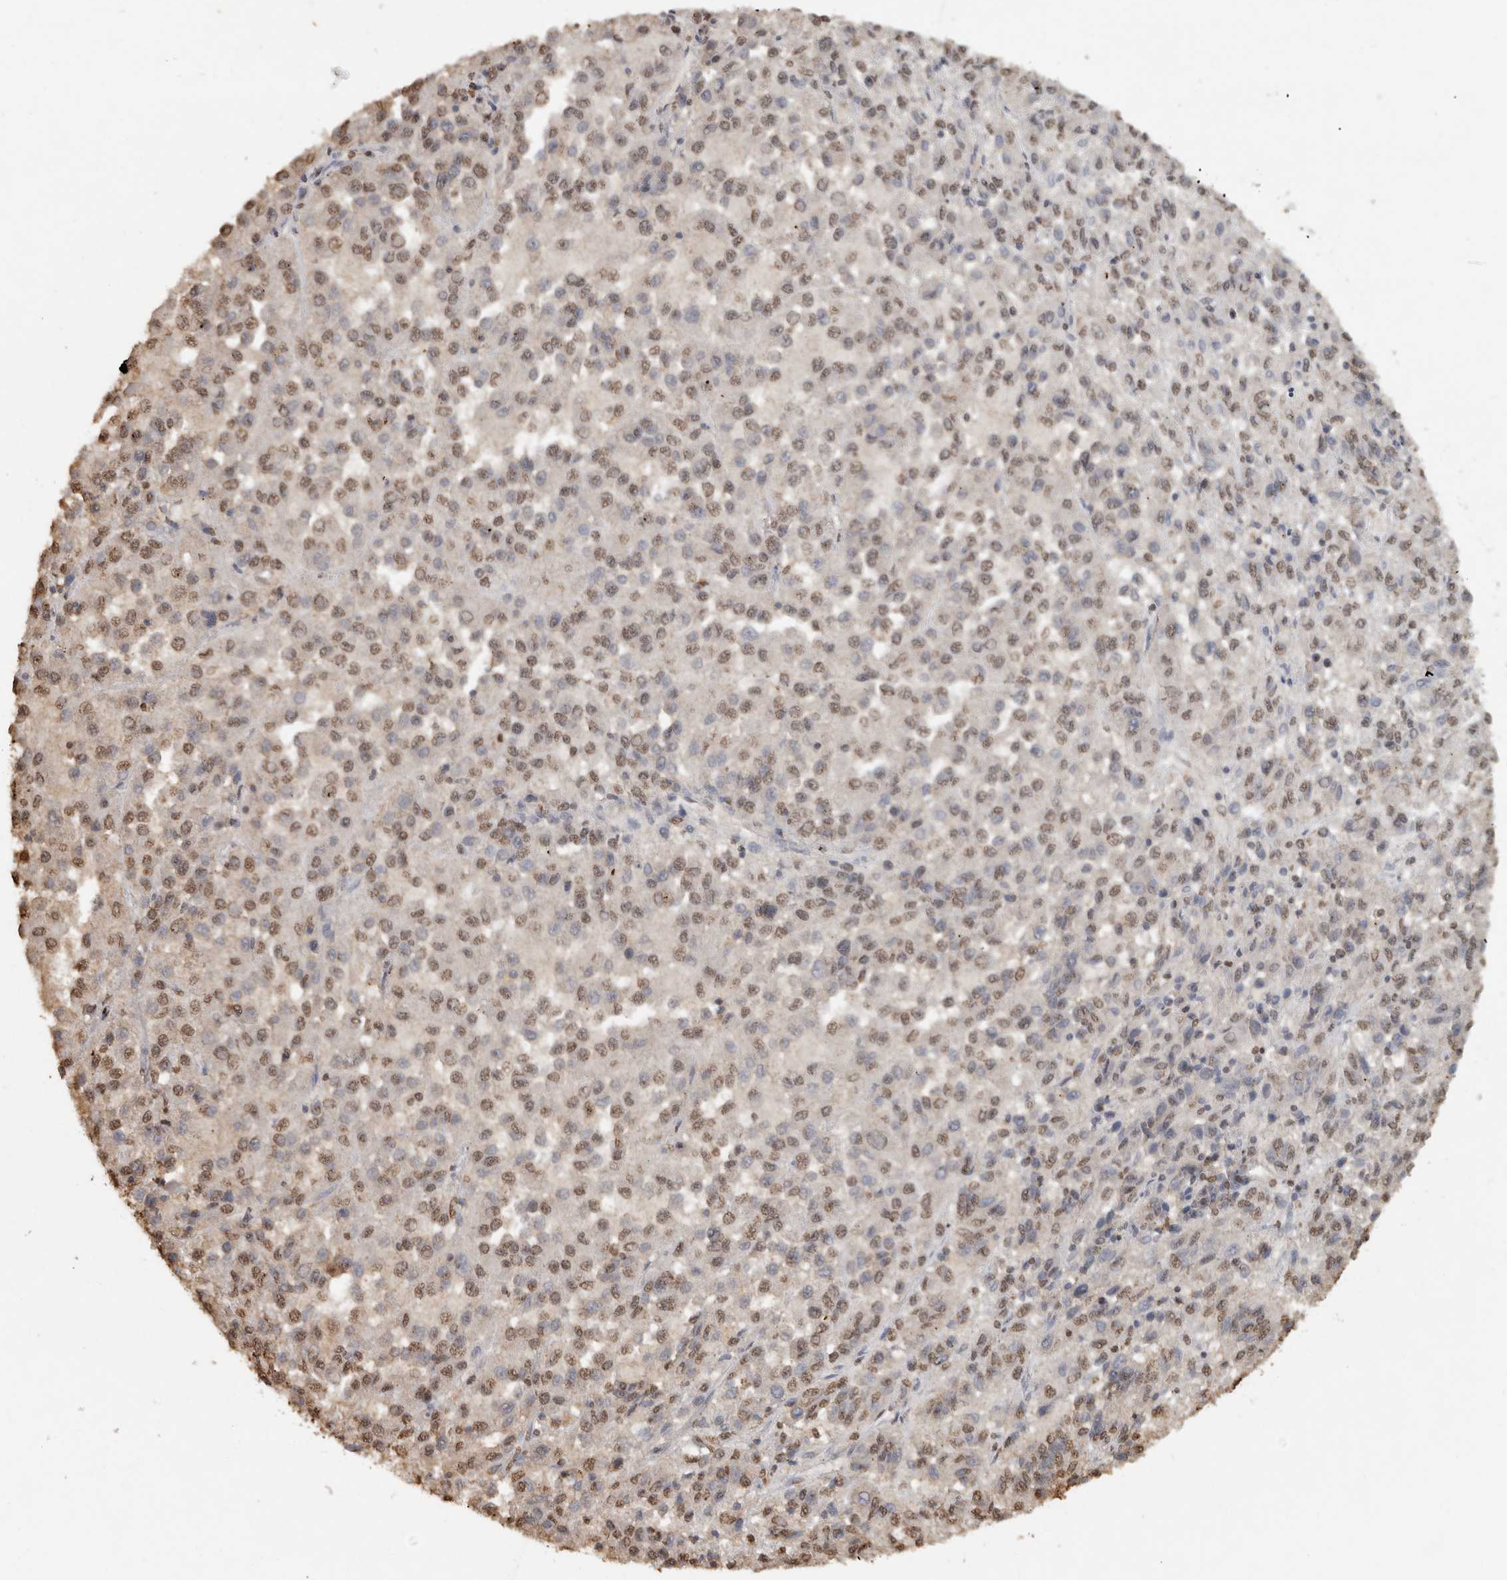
{"staining": {"intensity": "weak", "quantity": ">75%", "location": "nuclear"}, "tissue": "melanoma", "cell_type": "Tumor cells", "image_type": "cancer", "snomed": [{"axis": "morphology", "description": "Malignant melanoma, Metastatic site"}, {"axis": "topography", "description": "Lung"}], "caption": "Immunohistochemical staining of melanoma displays weak nuclear protein staining in about >75% of tumor cells.", "gene": "HAND2", "patient": {"sex": "male", "age": 64}}